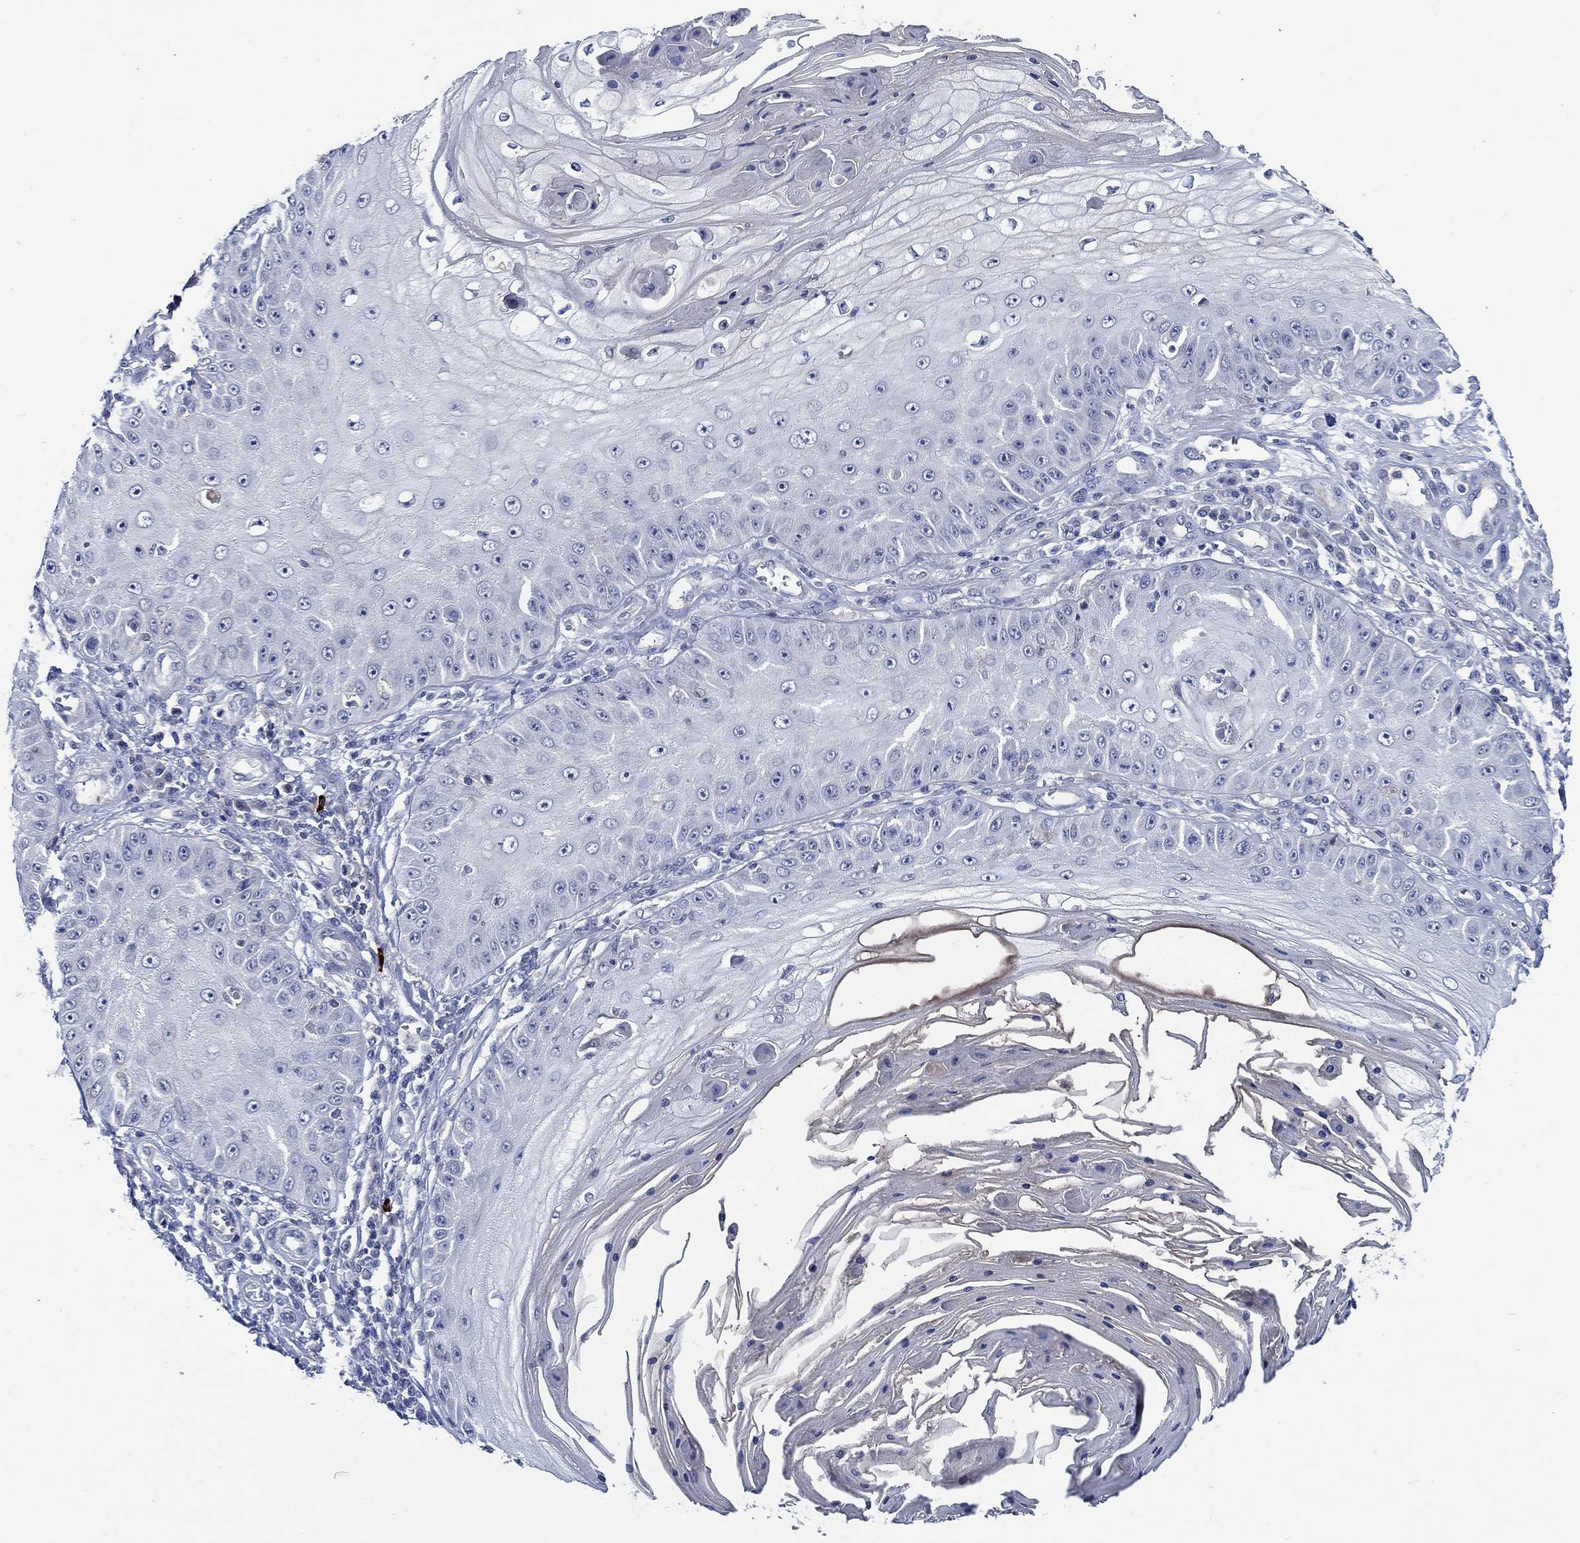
{"staining": {"intensity": "negative", "quantity": "none", "location": "none"}, "tissue": "skin cancer", "cell_type": "Tumor cells", "image_type": "cancer", "snomed": [{"axis": "morphology", "description": "Squamous cell carcinoma, NOS"}, {"axis": "topography", "description": "Skin"}], "caption": "Image shows no significant protein positivity in tumor cells of squamous cell carcinoma (skin).", "gene": "ALOX12", "patient": {"sex": "male", "age": 70}}